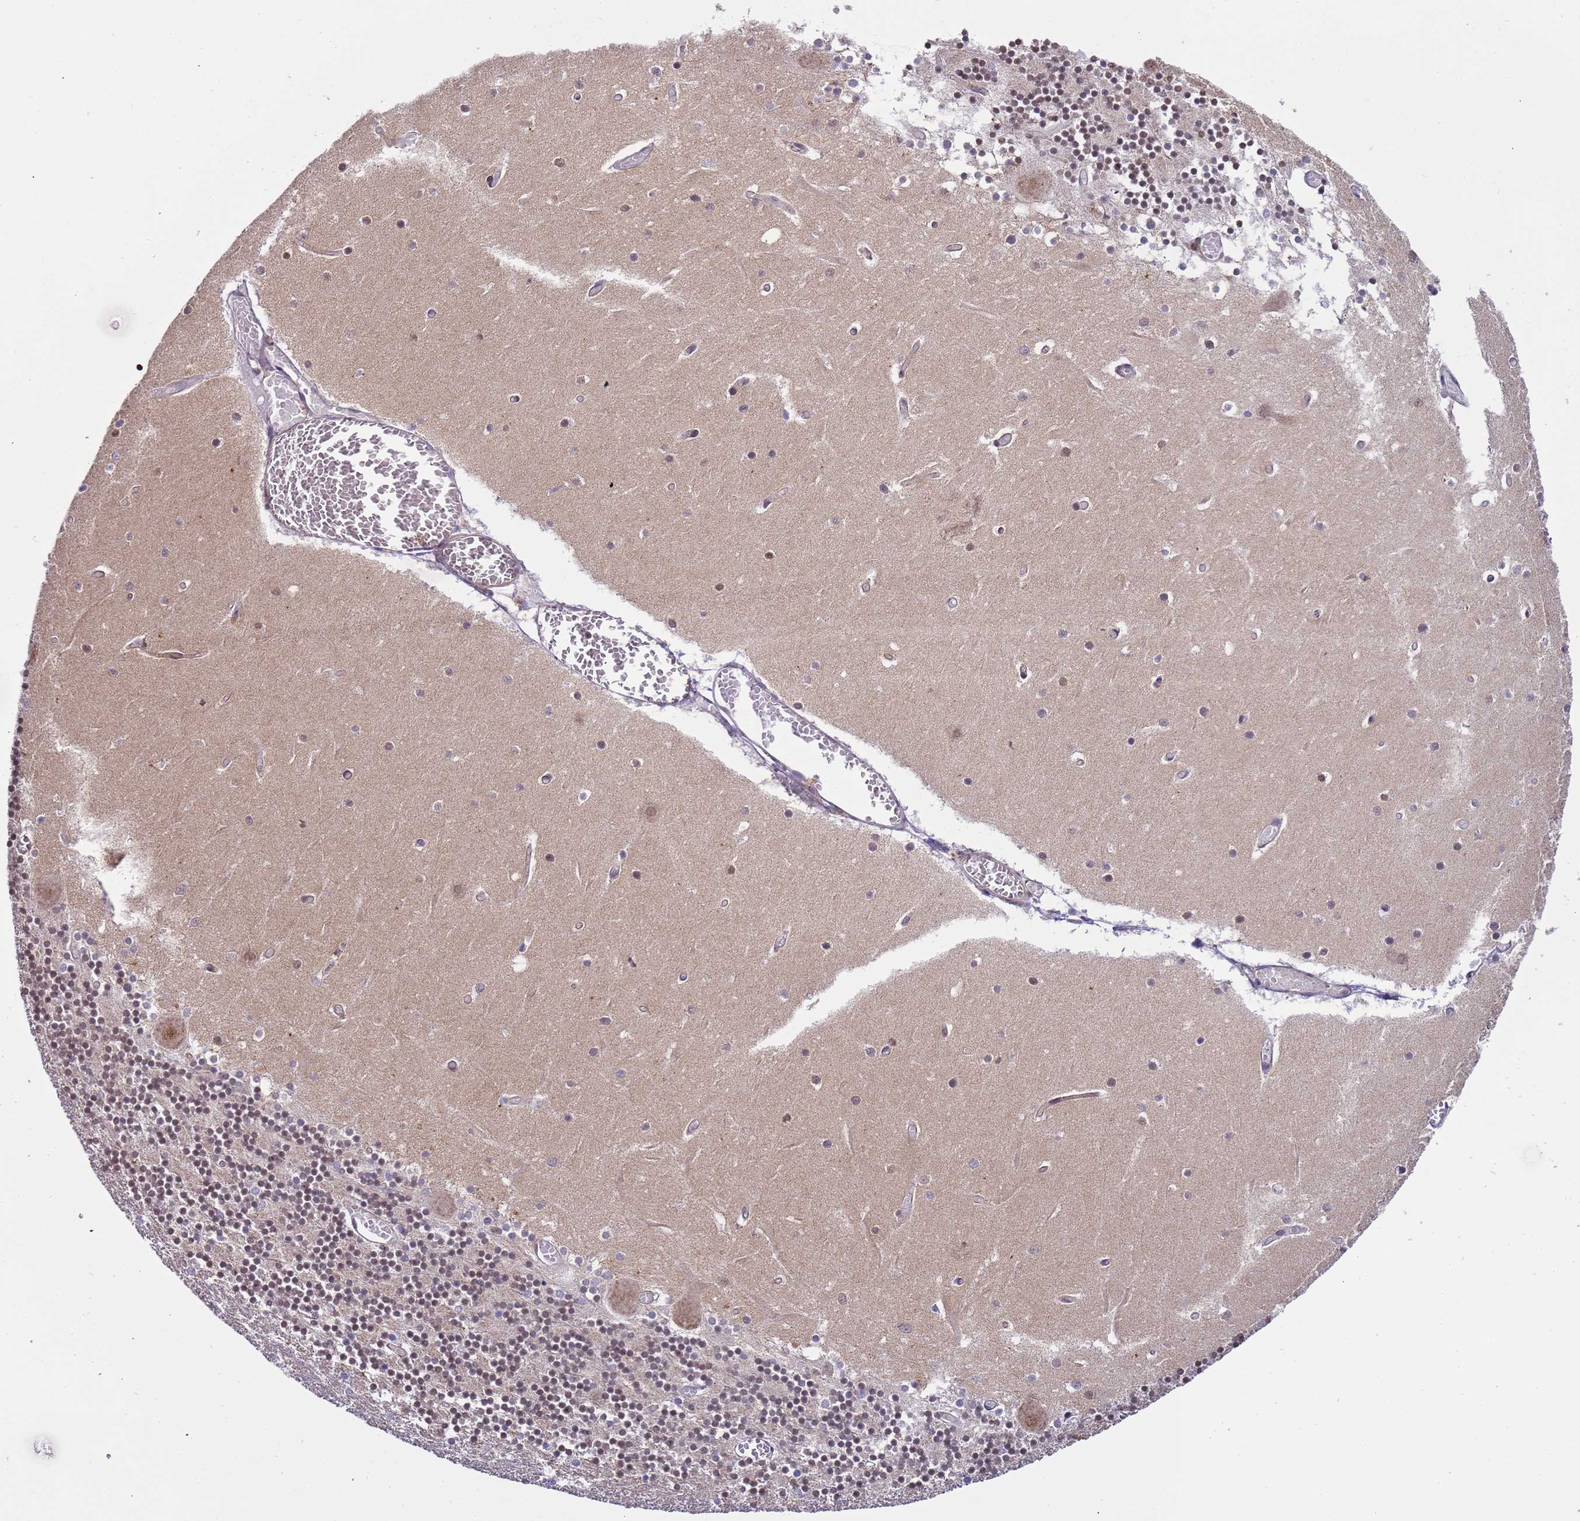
{"staining": {"intensity": "moderate", "quantity": "25%-75%", "location": "cytoplasmic/membranous,nuclear"}, "tissue": "cerebellum", "cell_type": "Cells in granular layer", "image_type": "normal", "snomed": [{"axis": "morphology", "description": "Normal tissue, NOS"}, {"axis": "topography", "description": "Cerebellum"}], "caption": "High-magnification brightfield microscopy of normal cerebellum stained with DAB (3,3'-diaminobenzidine) (brown) and counterstained with hematoxylin (blue). cells in granular layer exhibit moderate cytoplasmic/membranous,nuclear expression is present in approximately25%-75% of cells. (DAB (3,3'-diaminobenzidine) IHC, brown staining for protein, blue staining for nuclei).", "gene": "EMC2", "patient": {"sex": "female", "age": 28}}